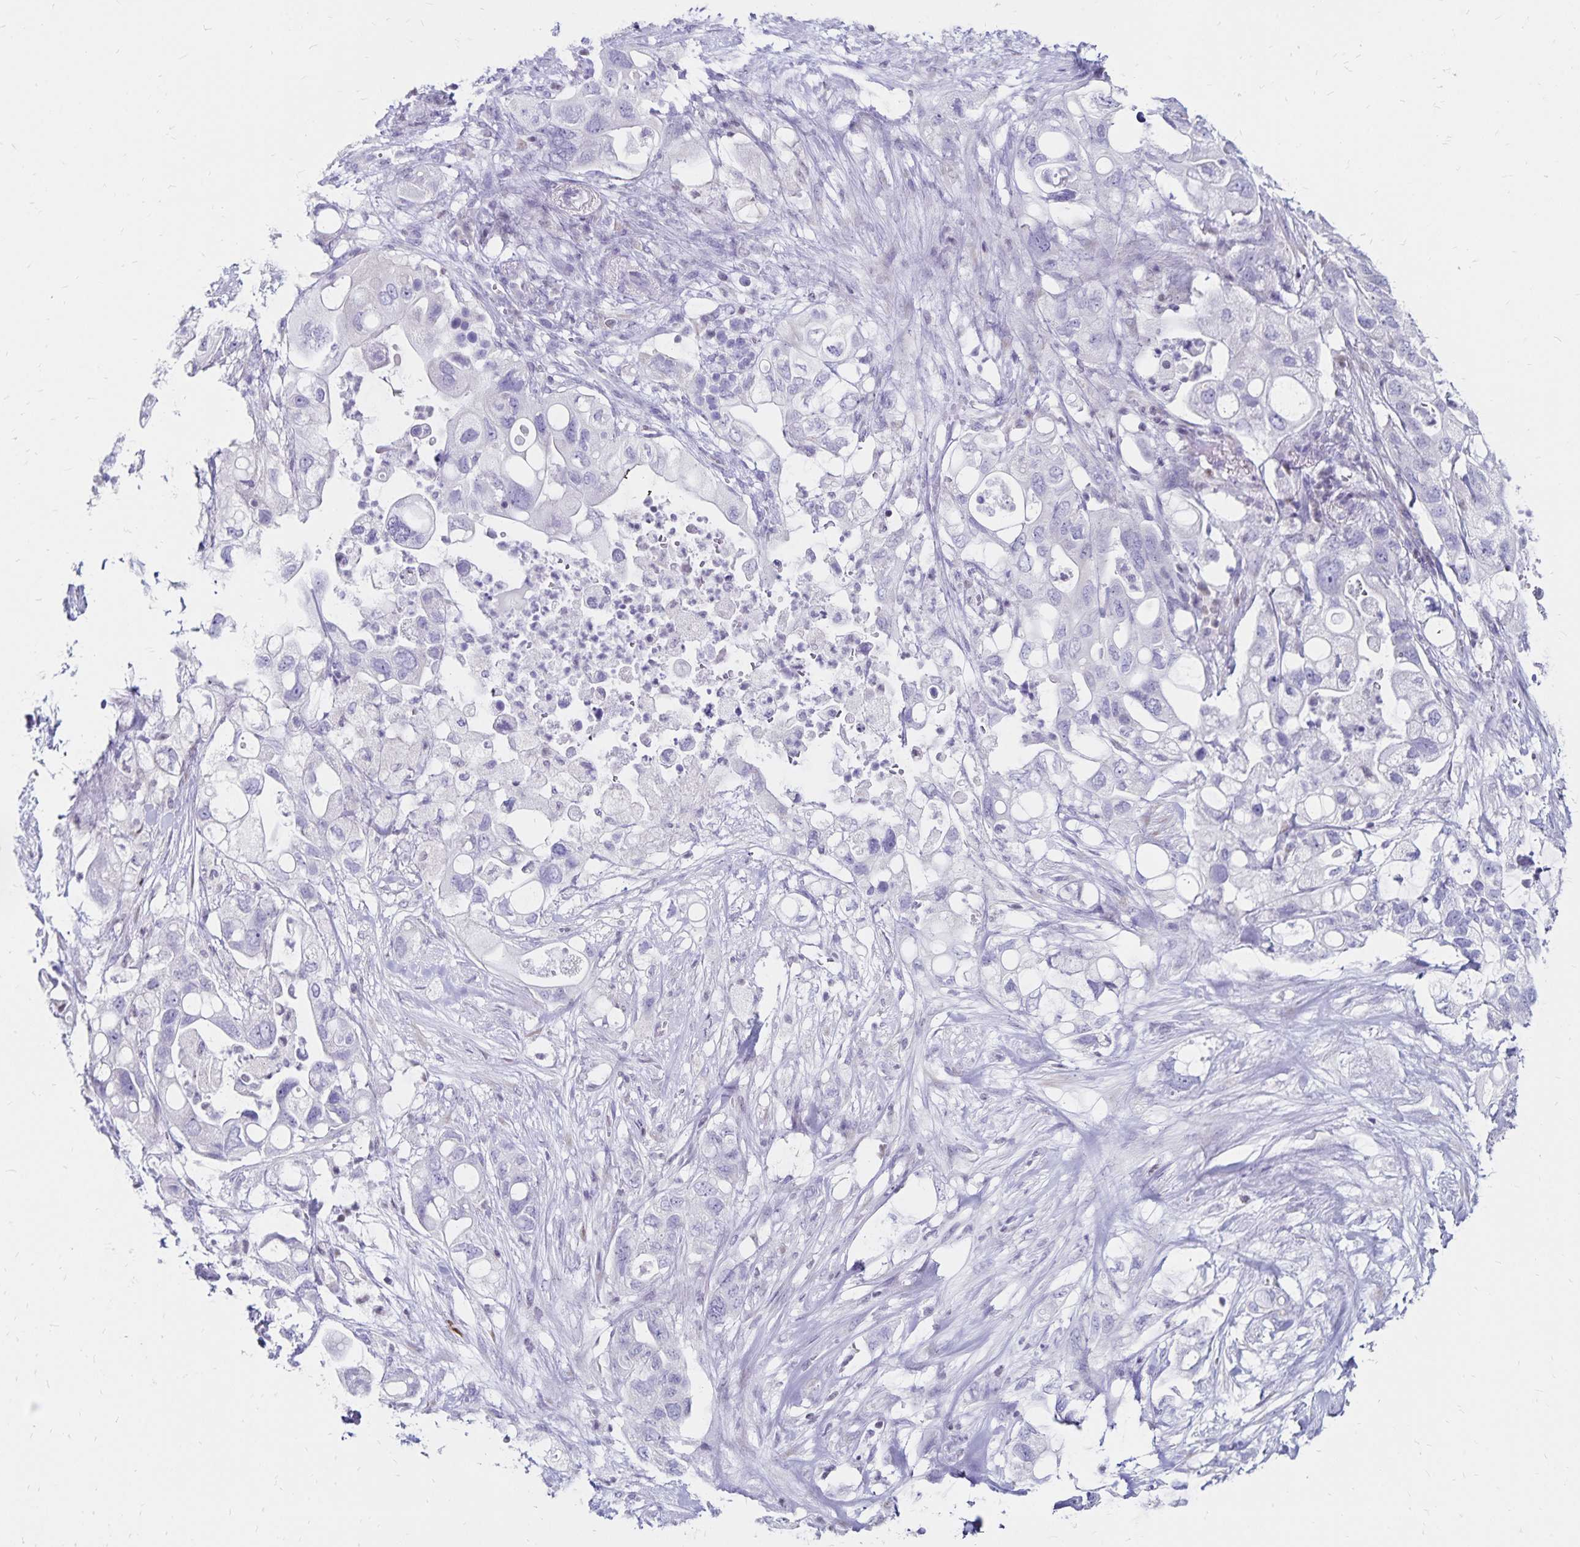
{"staining": {"intensity": "negative", "quantity": "none", "location": "none"}, "tissue": "pancreatic cancer", "cell_type": "Tumor cells", "image_type": "cancer", "snomed": [{"axis": "morphology", "description": "Adenocarcinoma, NOS"}, {"axis": "topography", "description": "Pancreas"}], "caption": "Tumor cells show no significant positivity in adenocarcinoma (pancreatic).", "gene": "IKZF1", "patient": {"sex": "female", "age": 72}}